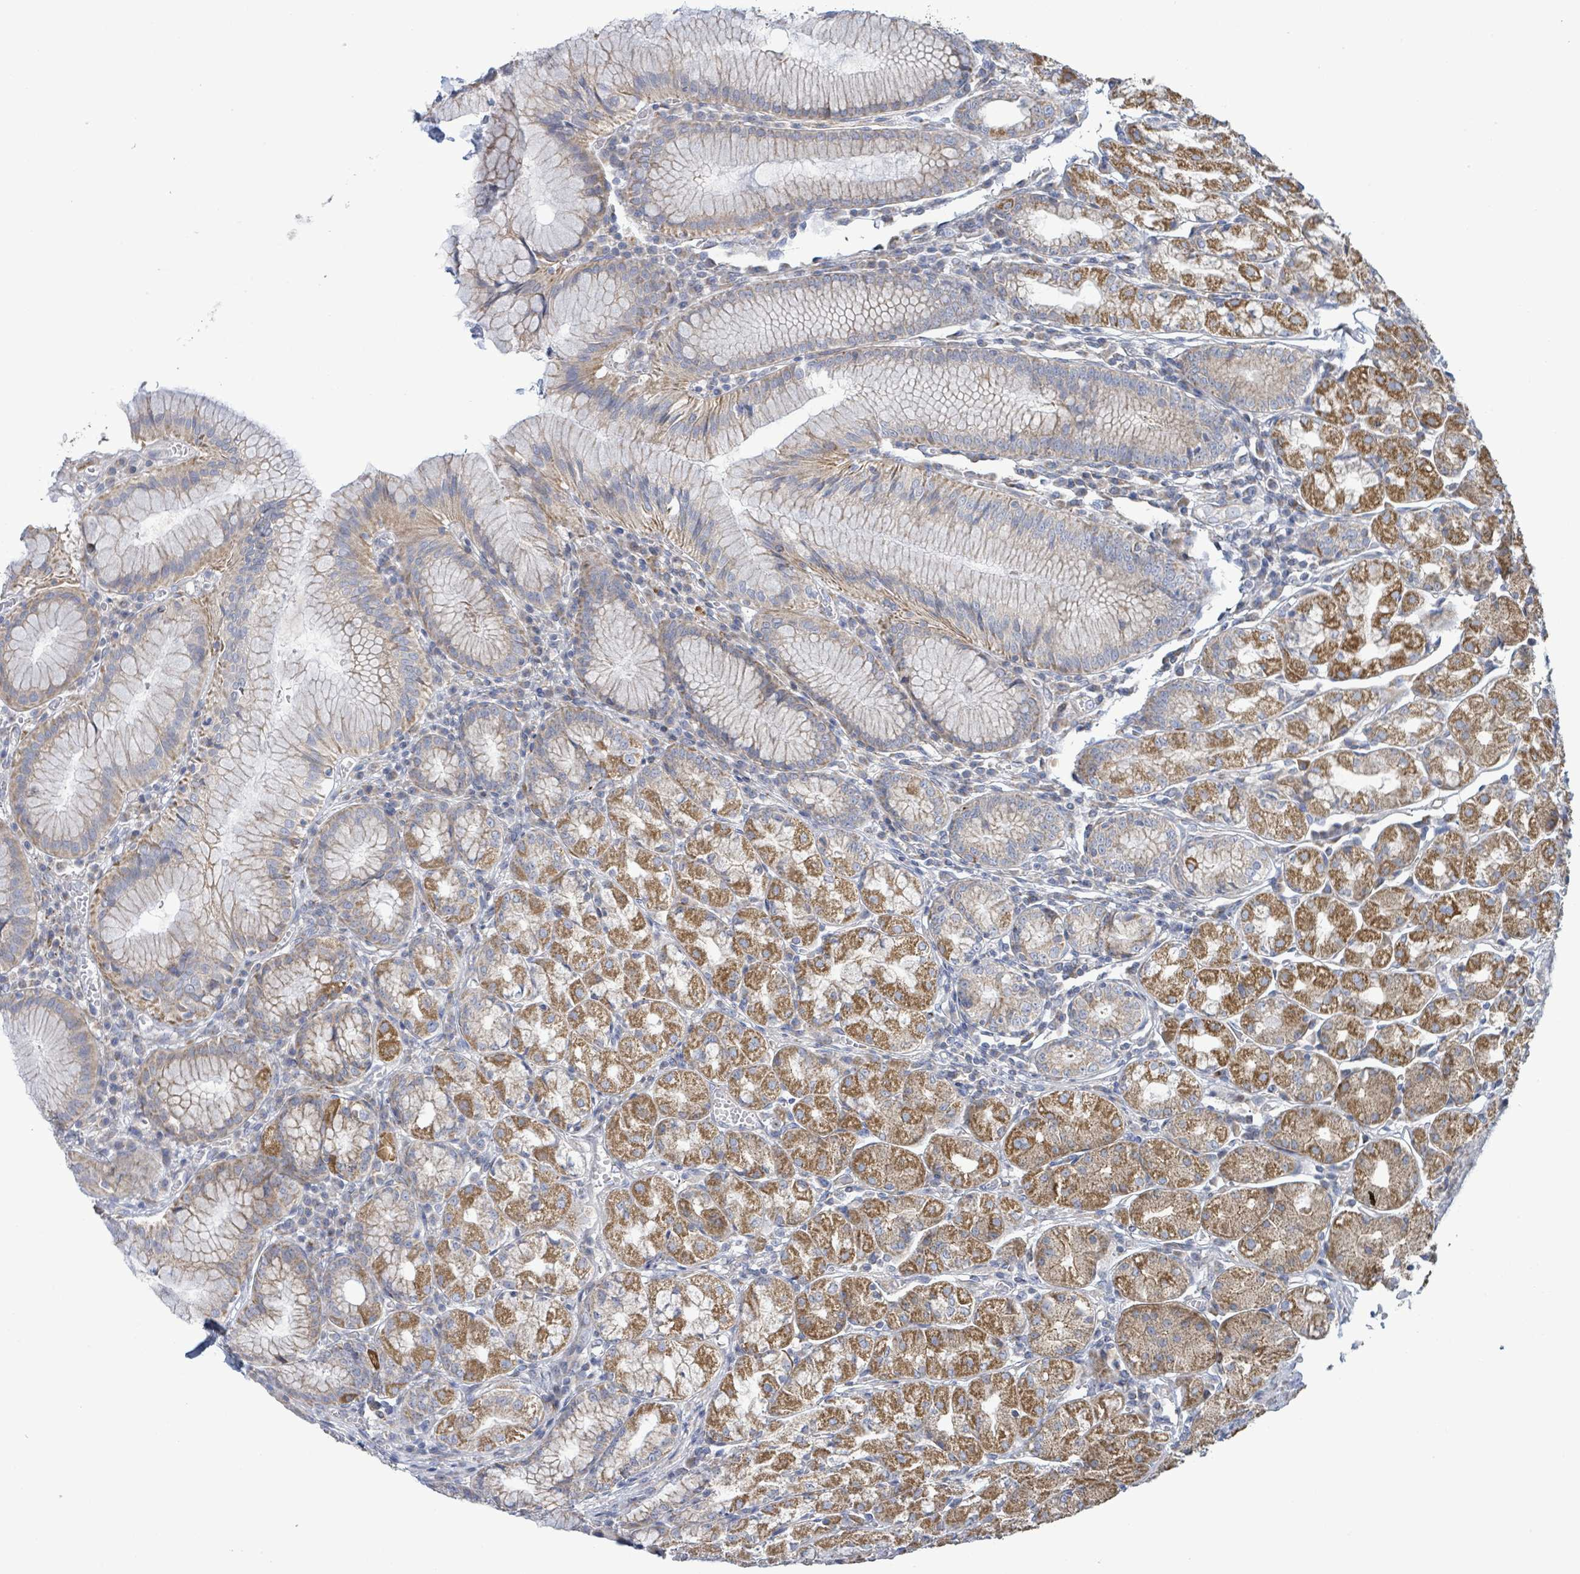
{"staining": {"intensity": "moderate", "quantity": ">75%", "location": "cytoplasmic/membranous"}, "tissue": "stomach", "cell_type": "Glandular cells", "image_type": "normal", "snomed": [{"axis": "morphology", "description": "Normal tissue, NOS"}, {"axis": "topography", "description": "Stomach"}], "caption": "Immunohistochemical staining of unremarkable human stomach exhibits >75% levels of moderate cytoplasmic/membranous protein staining in about >75% of glandular cells.", "gene": "ALG12", "patient": {"sex": "male", "age": 55}}